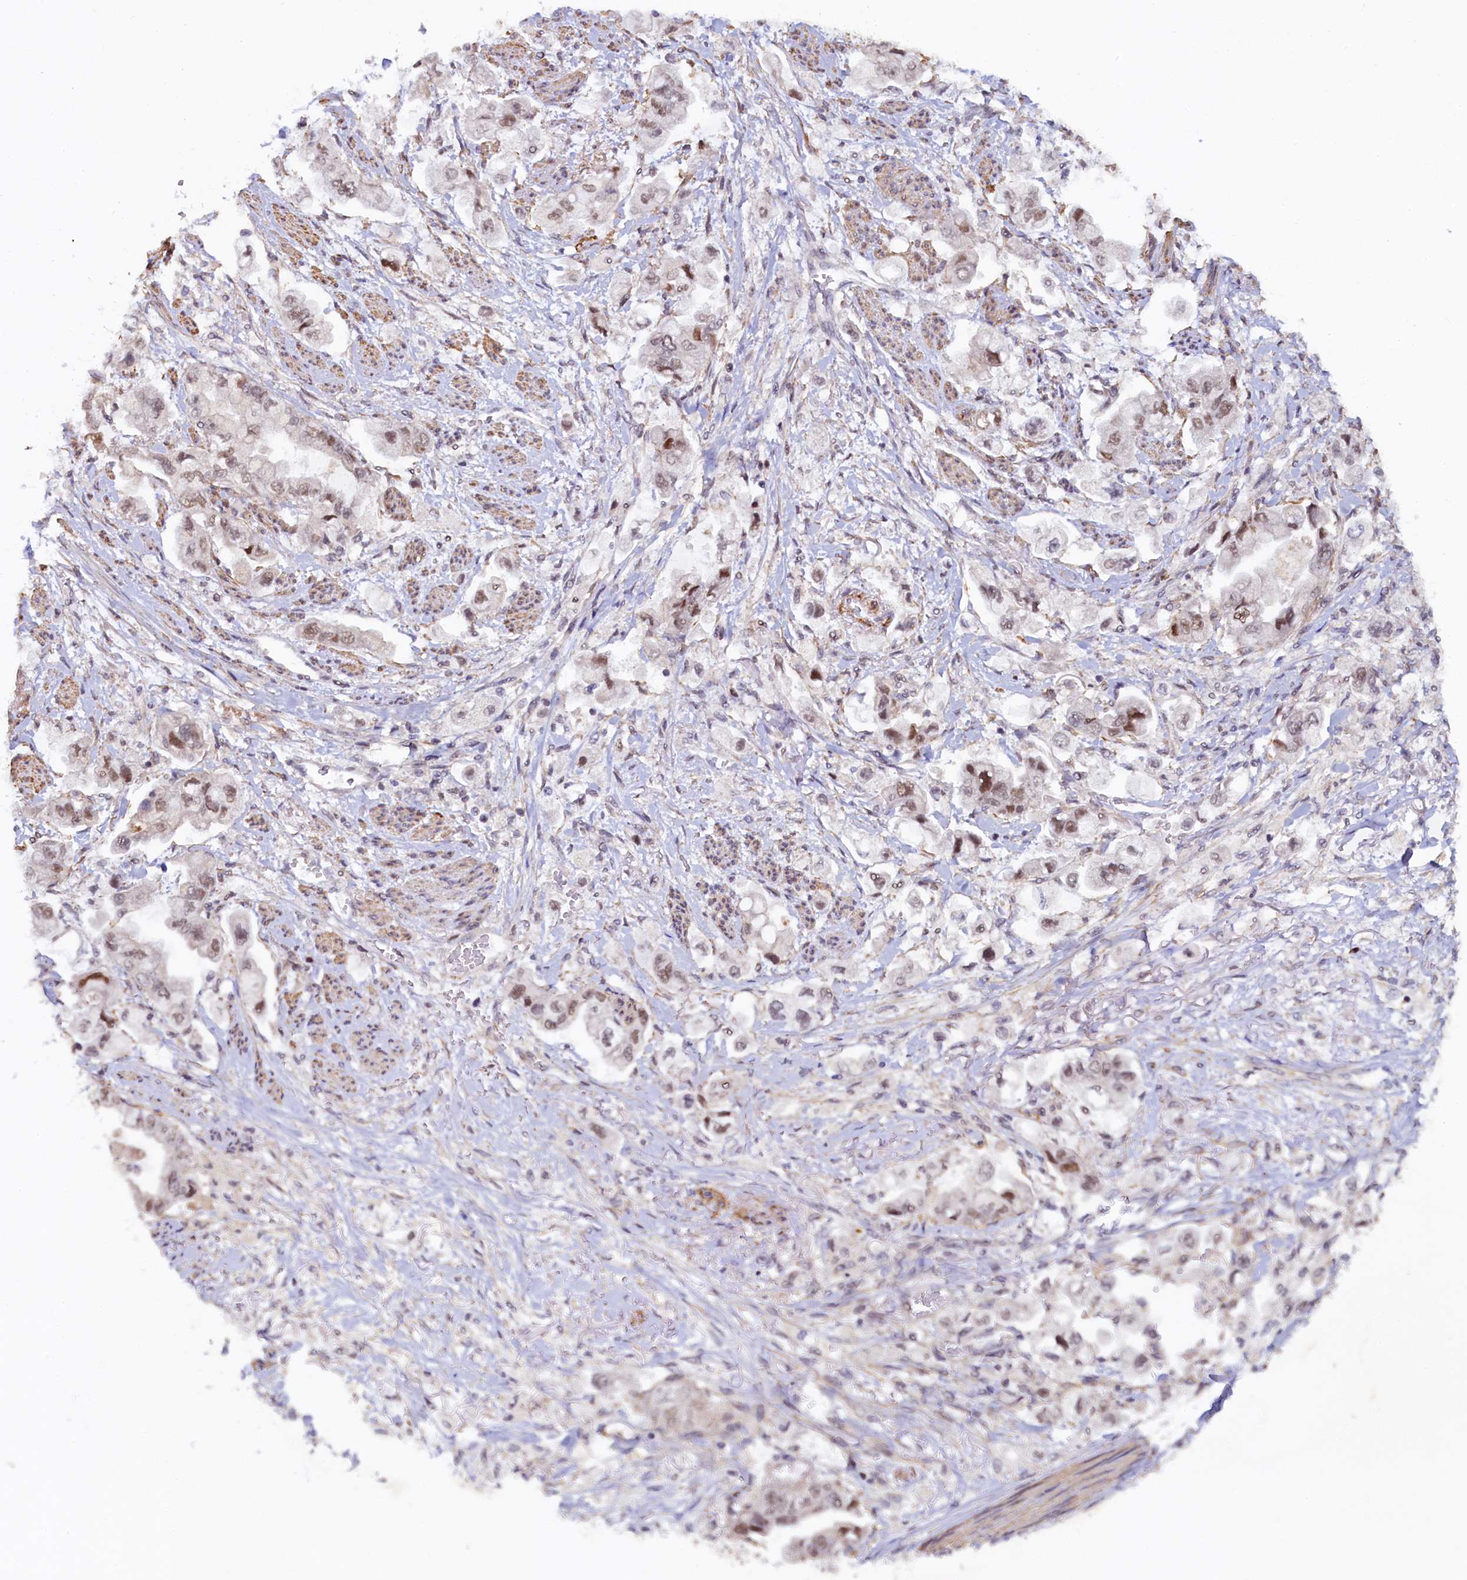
{"staining": {"intensity": "weak", "quantity": ">75%", "location": "nuclear"}, "tissue": "stomach cancer", "cell_type": "Tumor cells", "image_type": "cancer", "snomed": [{"axis": "morphology", "description": "Adenocarcinoma, NOS"}, {"axis": "topography", "description": "Stomach"}], "caption": "This is an image of immunohistochemistry staining of stomach adenocarcinoma, which shows weak positivity in the nuclear of tumor cells.", "gene": "INTS14", "patient": {"sex": "male", "age": 62}}